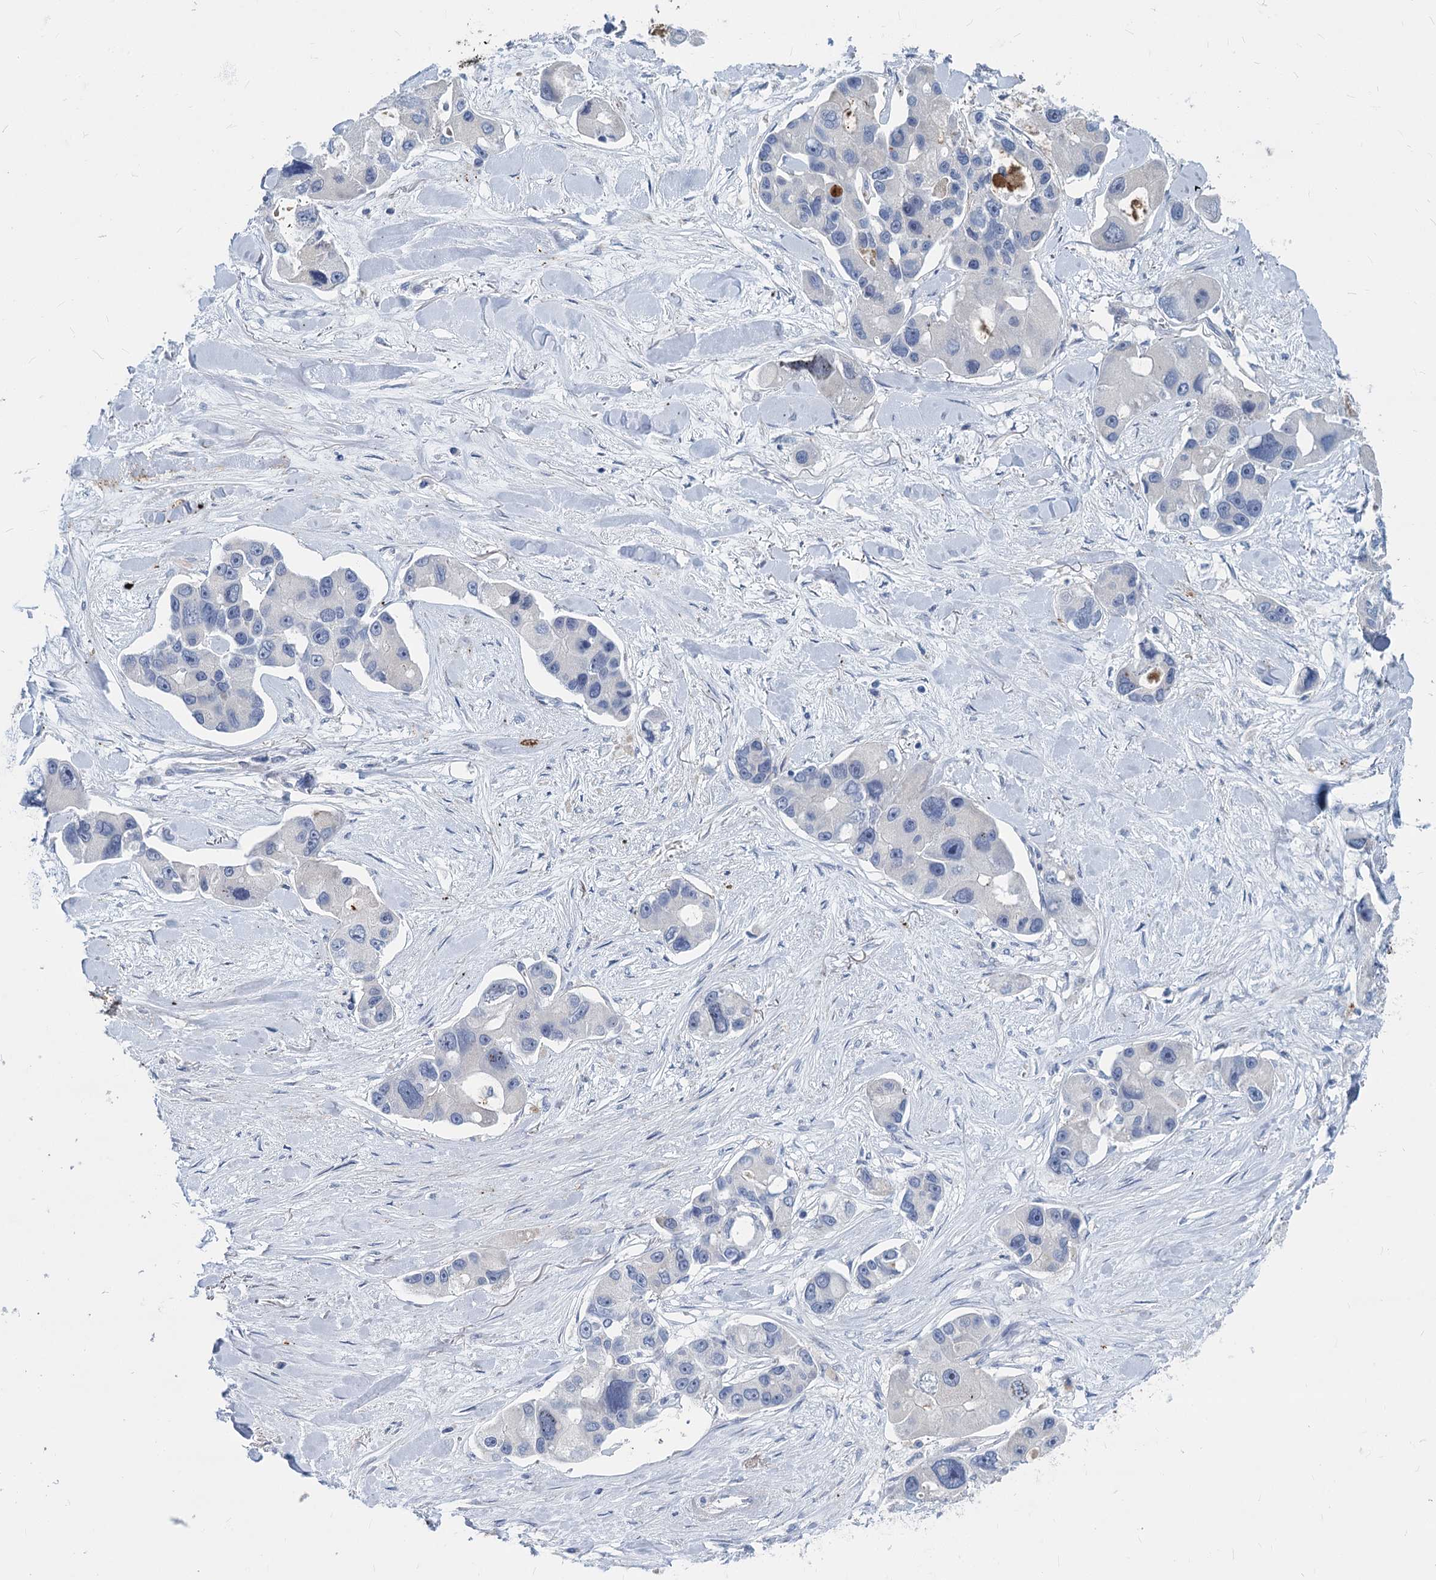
{"staining": {"intensity": "negative", "quantity": "none", "location": "none"}, "tissue": "lung cancer", "cell_type": "Tumor cells", "image_type": "cancer", "snomed": [{"axis": "morphology", "description": "Adenocarcinoma, NOS"}, {"axis": "topography", "description": "Lung"}], "caption": "Immunohistochemistry (IHC) of lung cancer displays no expression in tumor cells. Brightfield microscopy of IHC stained with DAB (3,3'-diaminobenzidine) (brown) and hematoxylin (blue), captured at high magnification.", "gene": "GSTM3", "patient": {"sex": "female", "age": 54}}